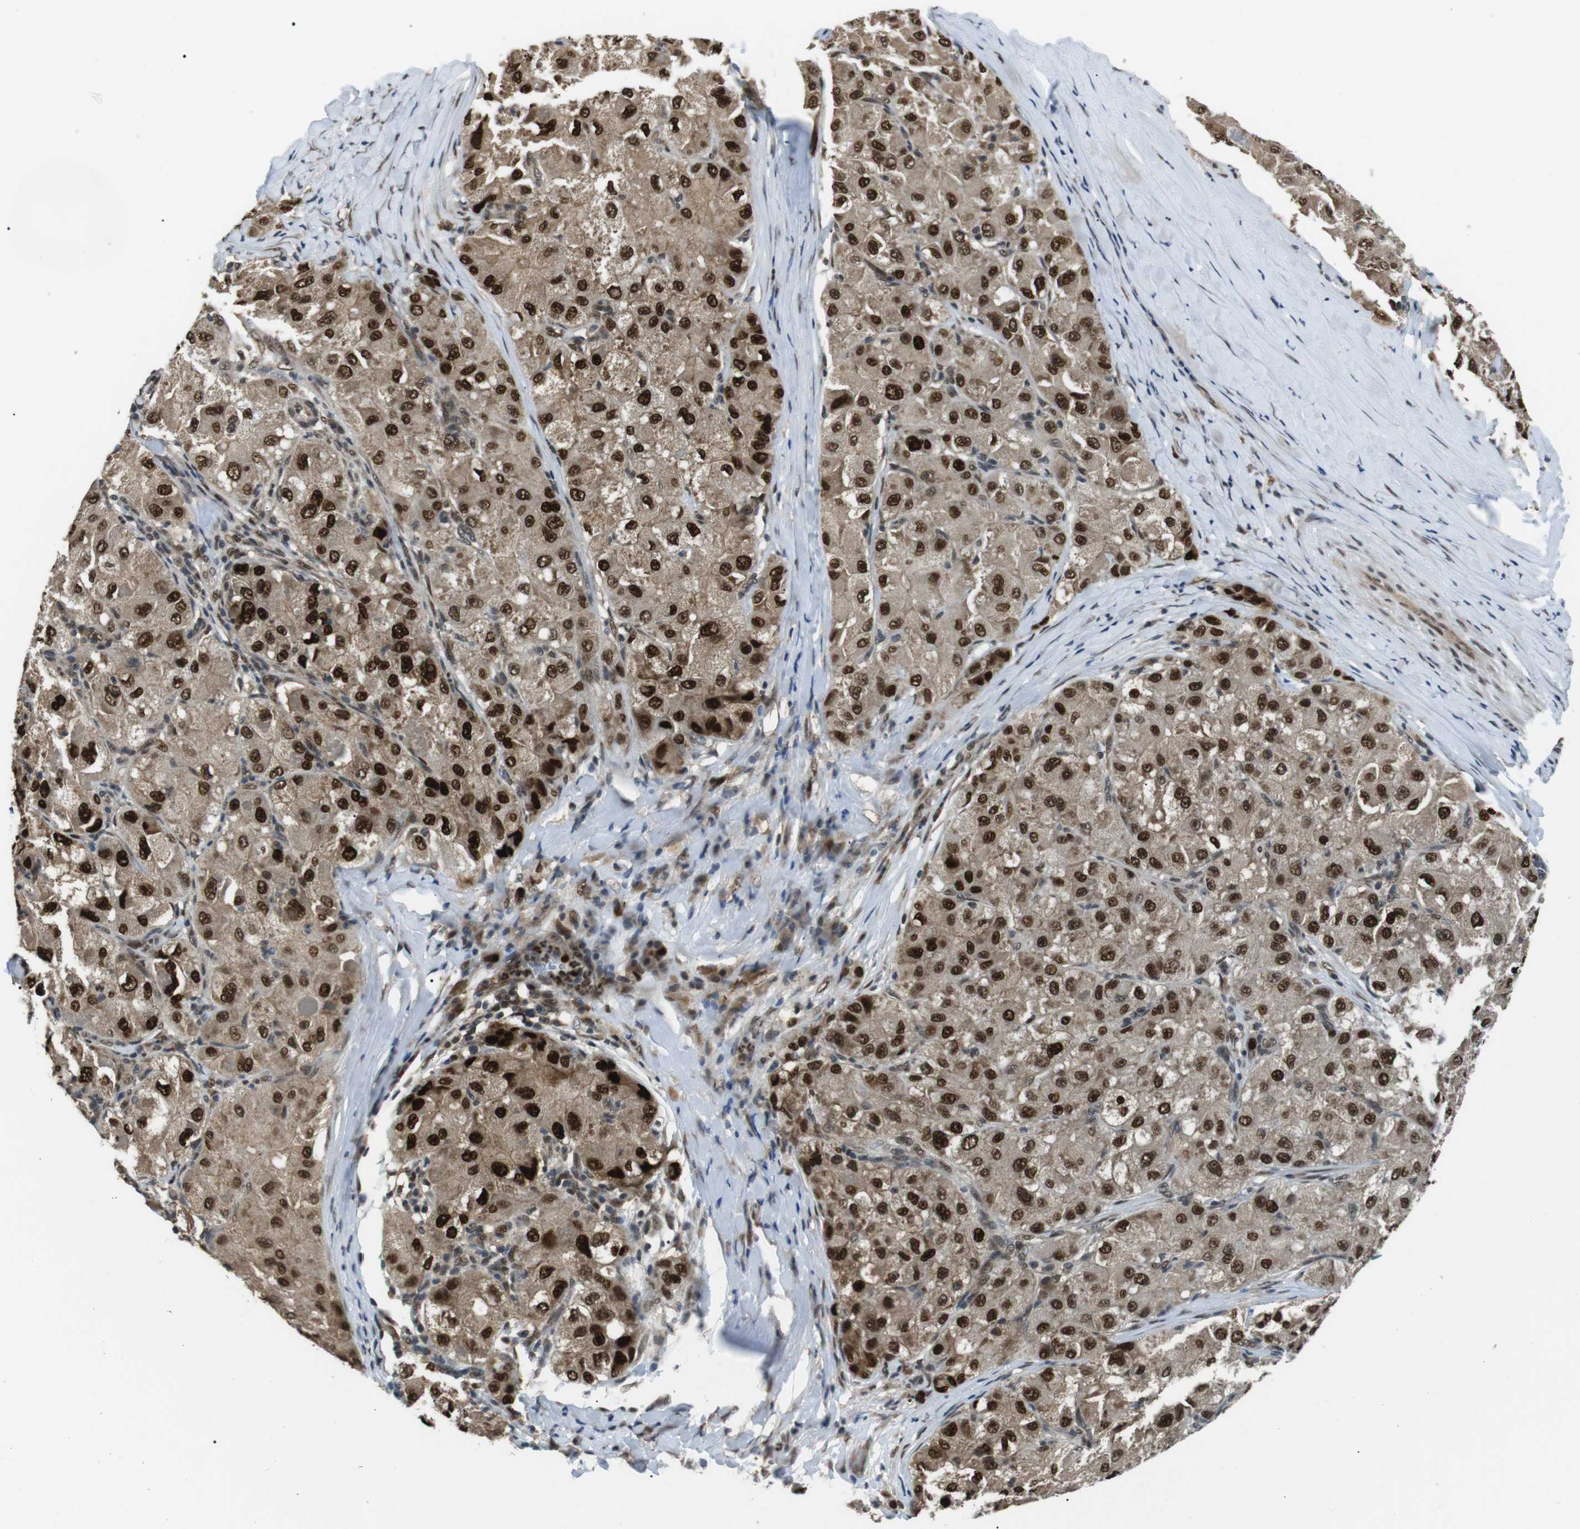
{"staining": {"intensity": "strong", "quantity": ">75%", "location": "nuclear"}, "tissue": "liver cancer", "cell_type": "Tumor cells", "image_type": "cancer", "snomed": [{"axis": "morphology", "description": "Carcinoma, Hepatocellular, NOS"}, {"axis": "topography", "description": "Liver"}], "caption": "Liver cancer (hepatocellular carcinoma) was stained to show a protein in brown. There is high levels of strong nuclear staining in approximately >75% of tumor cells.", "gene": "ORAI3", "patient": {"sex": "male", "age": 80}}